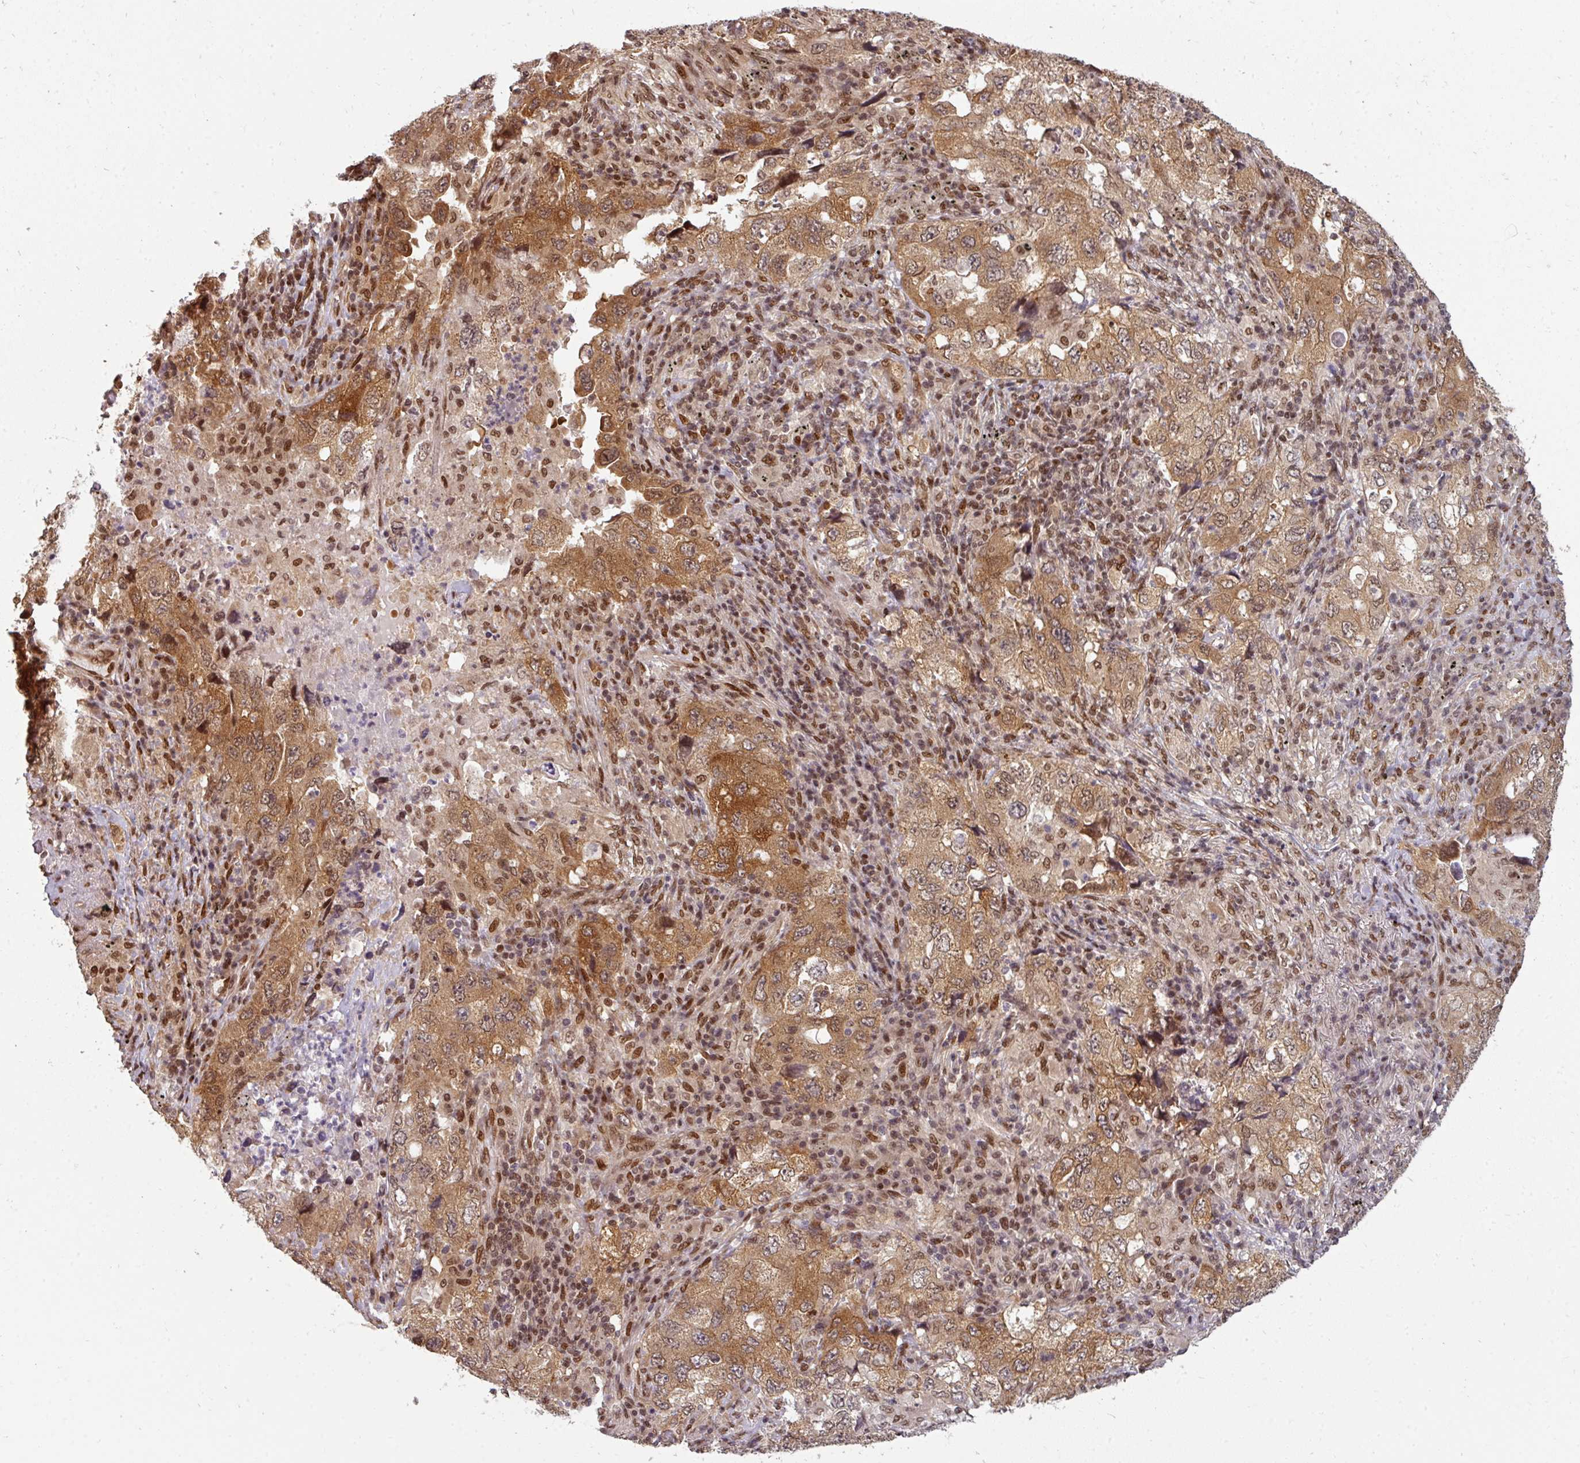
{"staining": {"intensity": "moderate", "quantity": ">75%", "location": "cytoplasmic/membranous,nuclear"}, "tissue": "lung cancer", "cell_type": "Tumor cells", "image_type": "cancer", "snomed": [{"axis": "morphology", "description": "Adenocarcinoma, NOS"}, {"axis": "topography", "description": "Lung"}], "caption": "Protein expression analysis of human lung adenocarcinoma reveals moderate cytoplasmic/membranous and nuclear staining in about >75% of tumor cells.", "gene": "SIK3", "patient": {"sex": "female", "age": 57}}